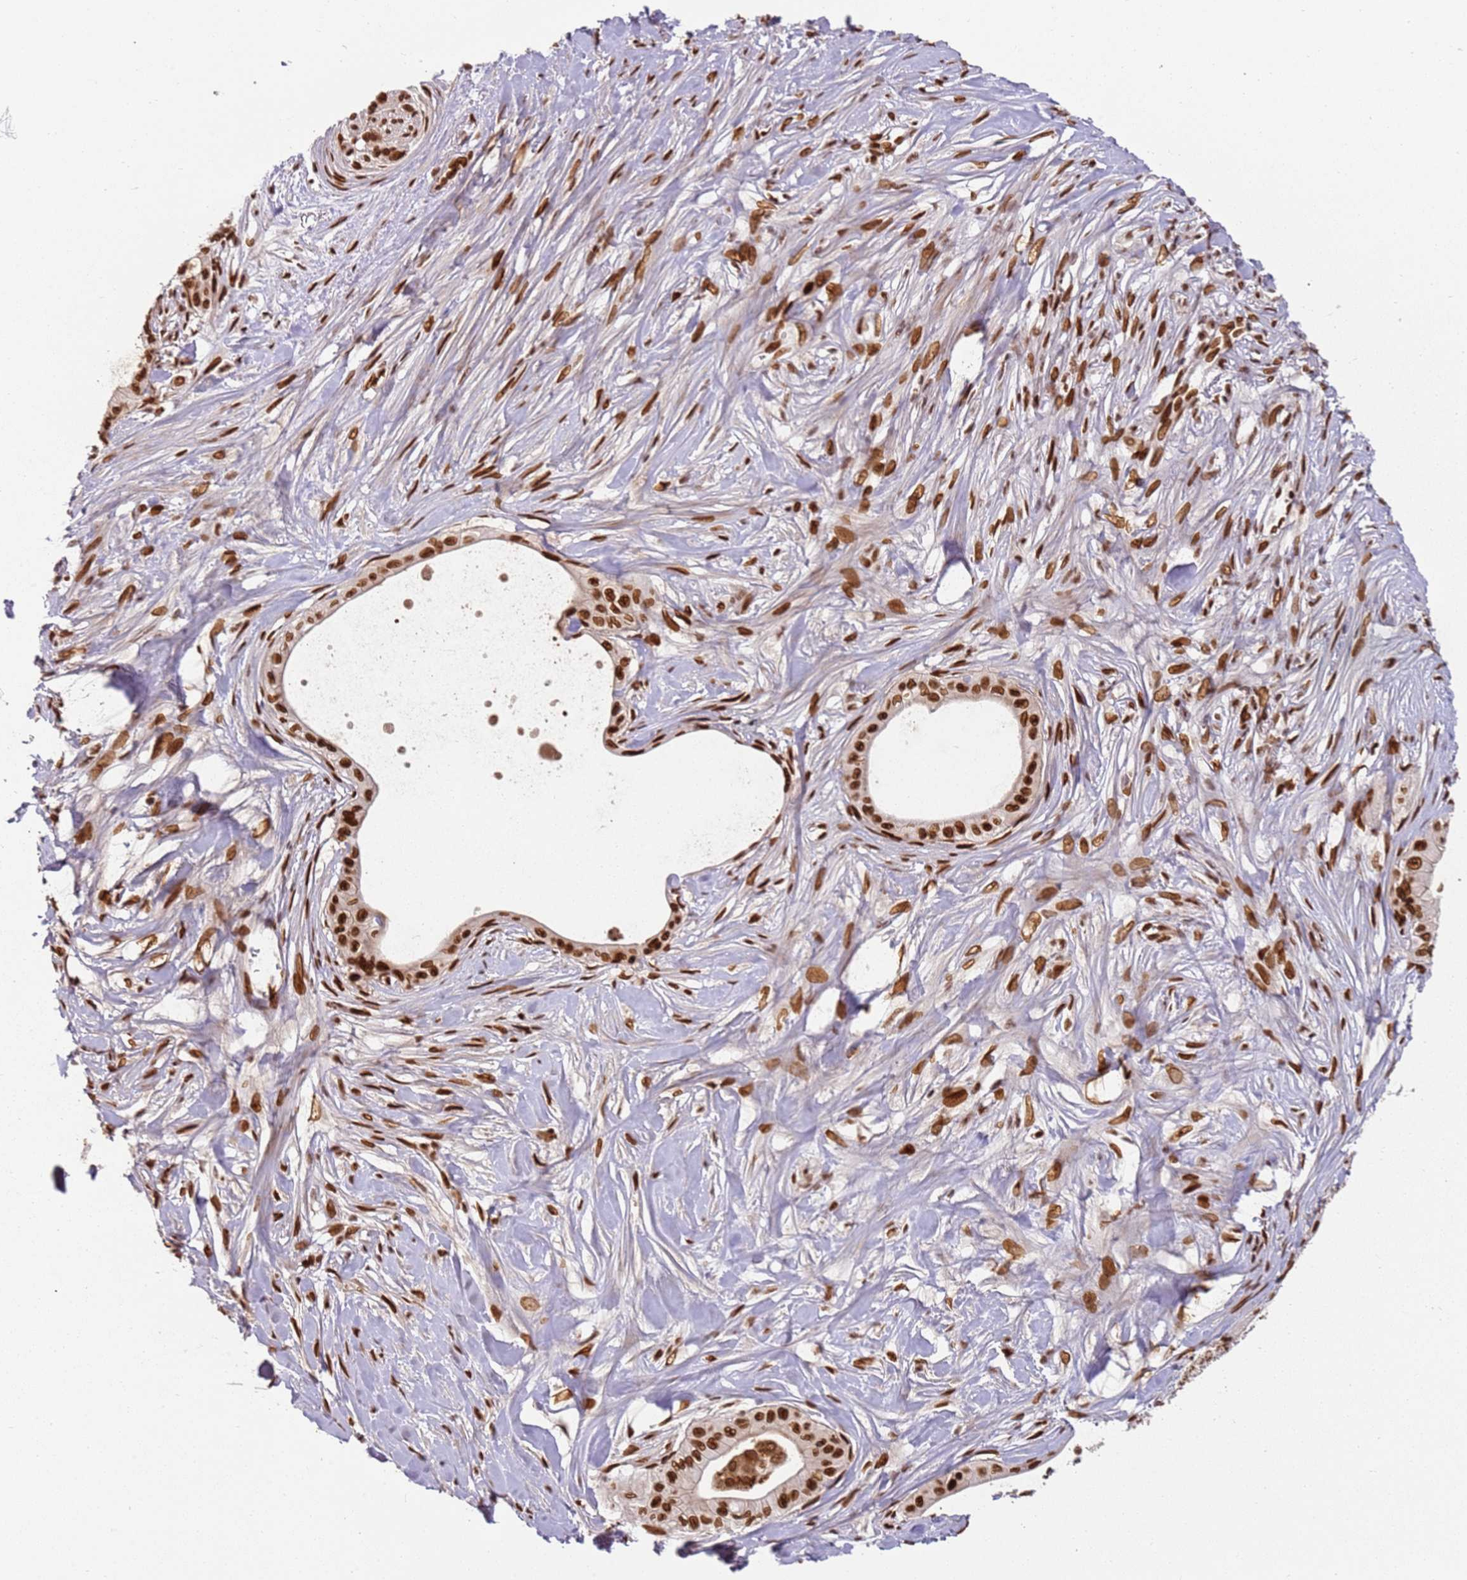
{"staining": {"intensity": "strong", "quantity": ">75%", "location": "nuclear"}, "tissue": "pancreatic cancer", "cell_type": "Tumor cells", "image_type": "cancer", "snomed": [{"axis": "morphology", "description": "Adenocarcinoma, NOS"}, {"axis": "topography", "description": "Pancreas"}], "caption": "Immunohistochemistry of human adenocarcinoma (pancreatic) reveals high levels of strong nuclear expression in approximately >75% of tumor cells.", "gene": "TENT4A", "patient": {"sex": "male", "age": 78}}